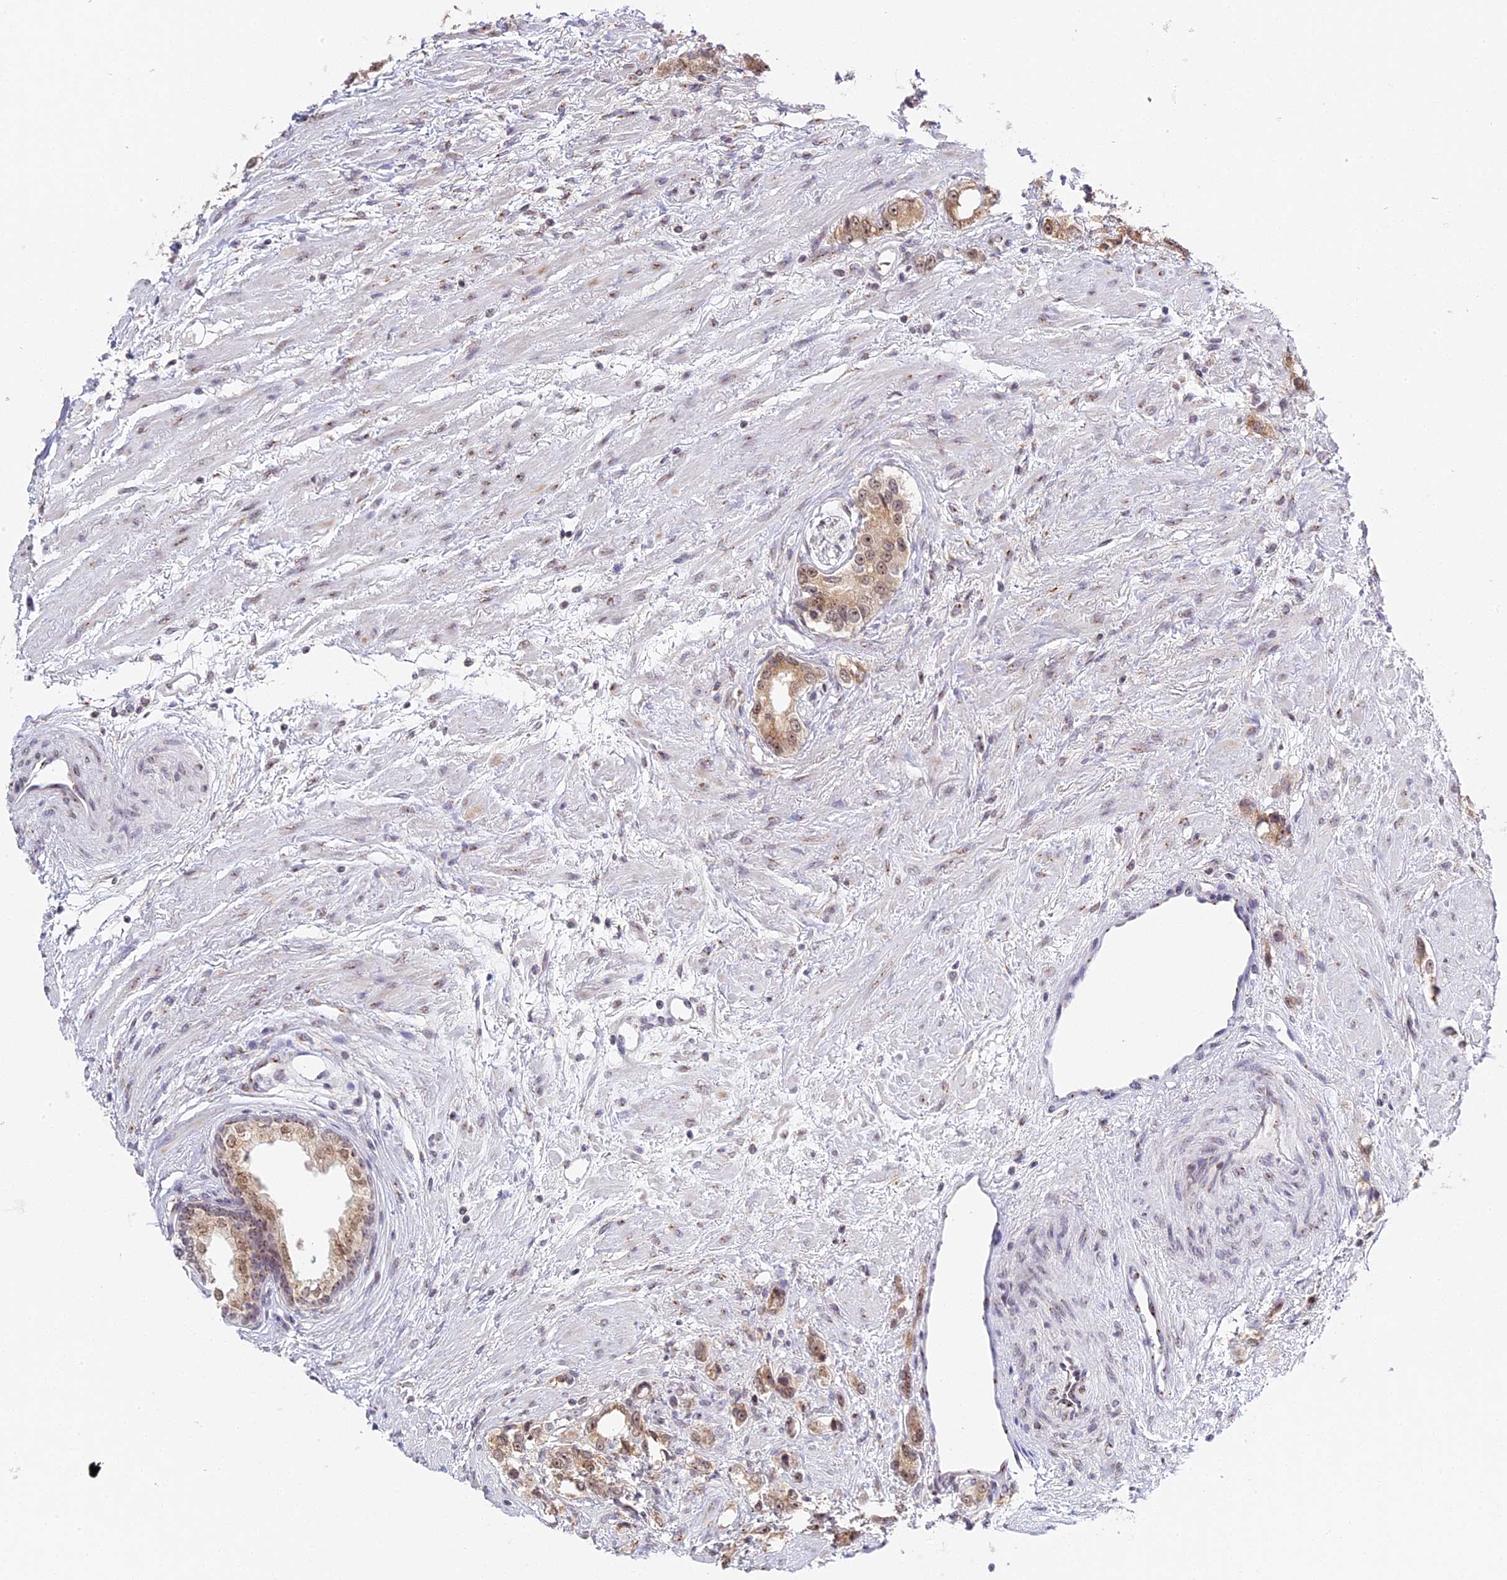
{"staining": {"intensity": "weak", "quantity": "25%-75%", "location": "cytoplasmic/membranous,nuclear"}, "tissue": "prostate cancer", "cell_type": "Tumor cells", "image_type": "cancer", "snomed": [{"axis": "morphology", "description": "Adenocarcinoma, High grade"}, {"axis": "topography", "description": "Prostate"}], "caption": "Protein positivity by immunohistochemistry (IHC) exhibits weak cytoplasmic/membranous and nuclear staining in about 25%-75% of tumor cells in high-grade adenocarcinoma (prostate).", "gene": "HEATR5B", "patient": {"sex": "male", "age": 63}}